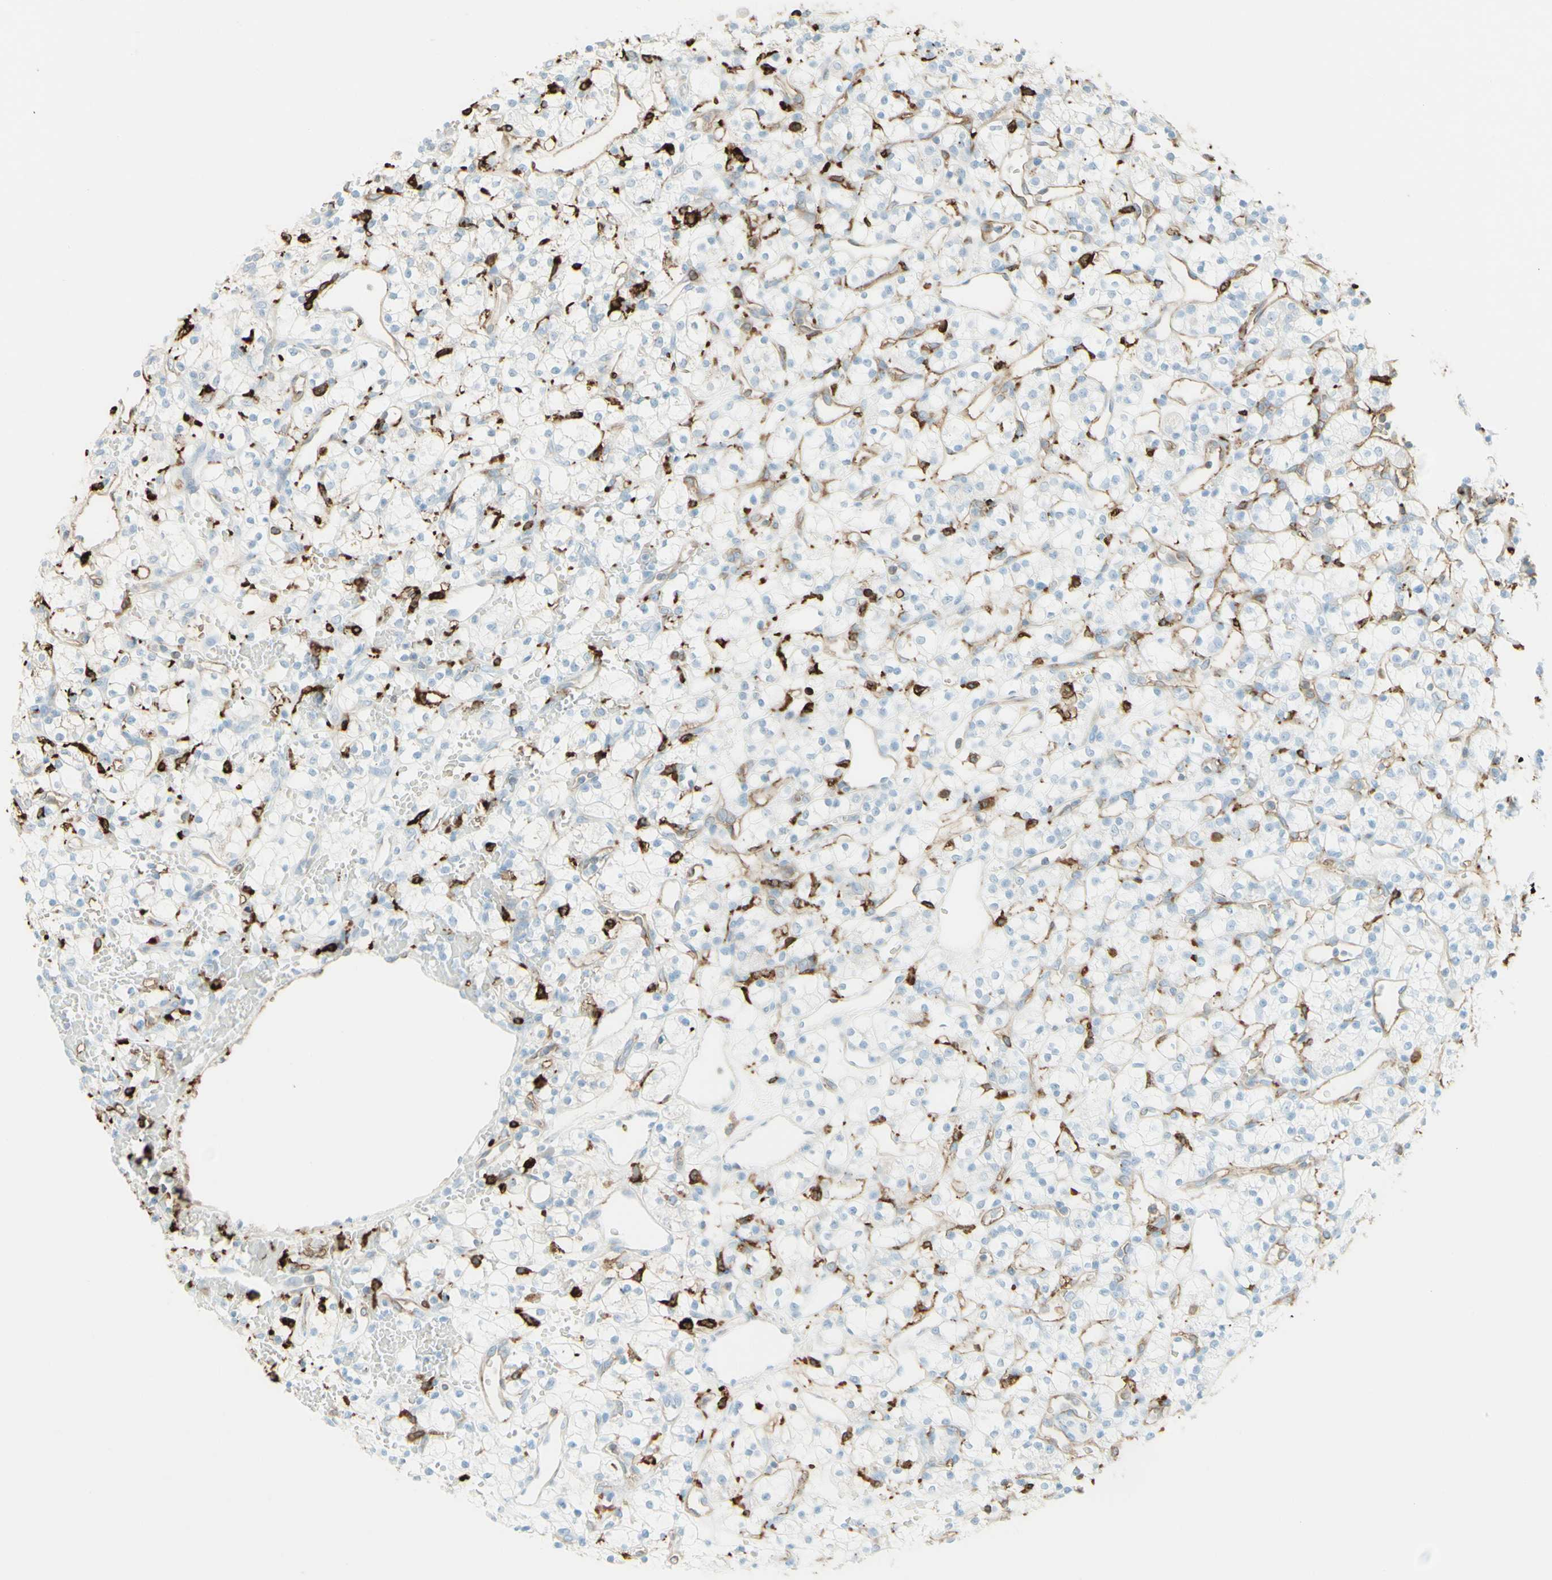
{"staining": {"intensity": "negative", "quantity": "none", "location": "none"}, "tissue": "renal cancer", "cell_type": "Tumor cells", "image_type": "cancer", "snomed": [{"axis": "morphology", "description": "Adenocarcinoma, NOS"}, {"axis": "topography", "description": "Kidney"}], "caption": "Immunohistochemical staining of renal cancer (adenocarcinoma) displays no significant positivity in tumor cells.", "gene": "HLA-DPB1", "patient": {"sex": "female", "age": 60}}